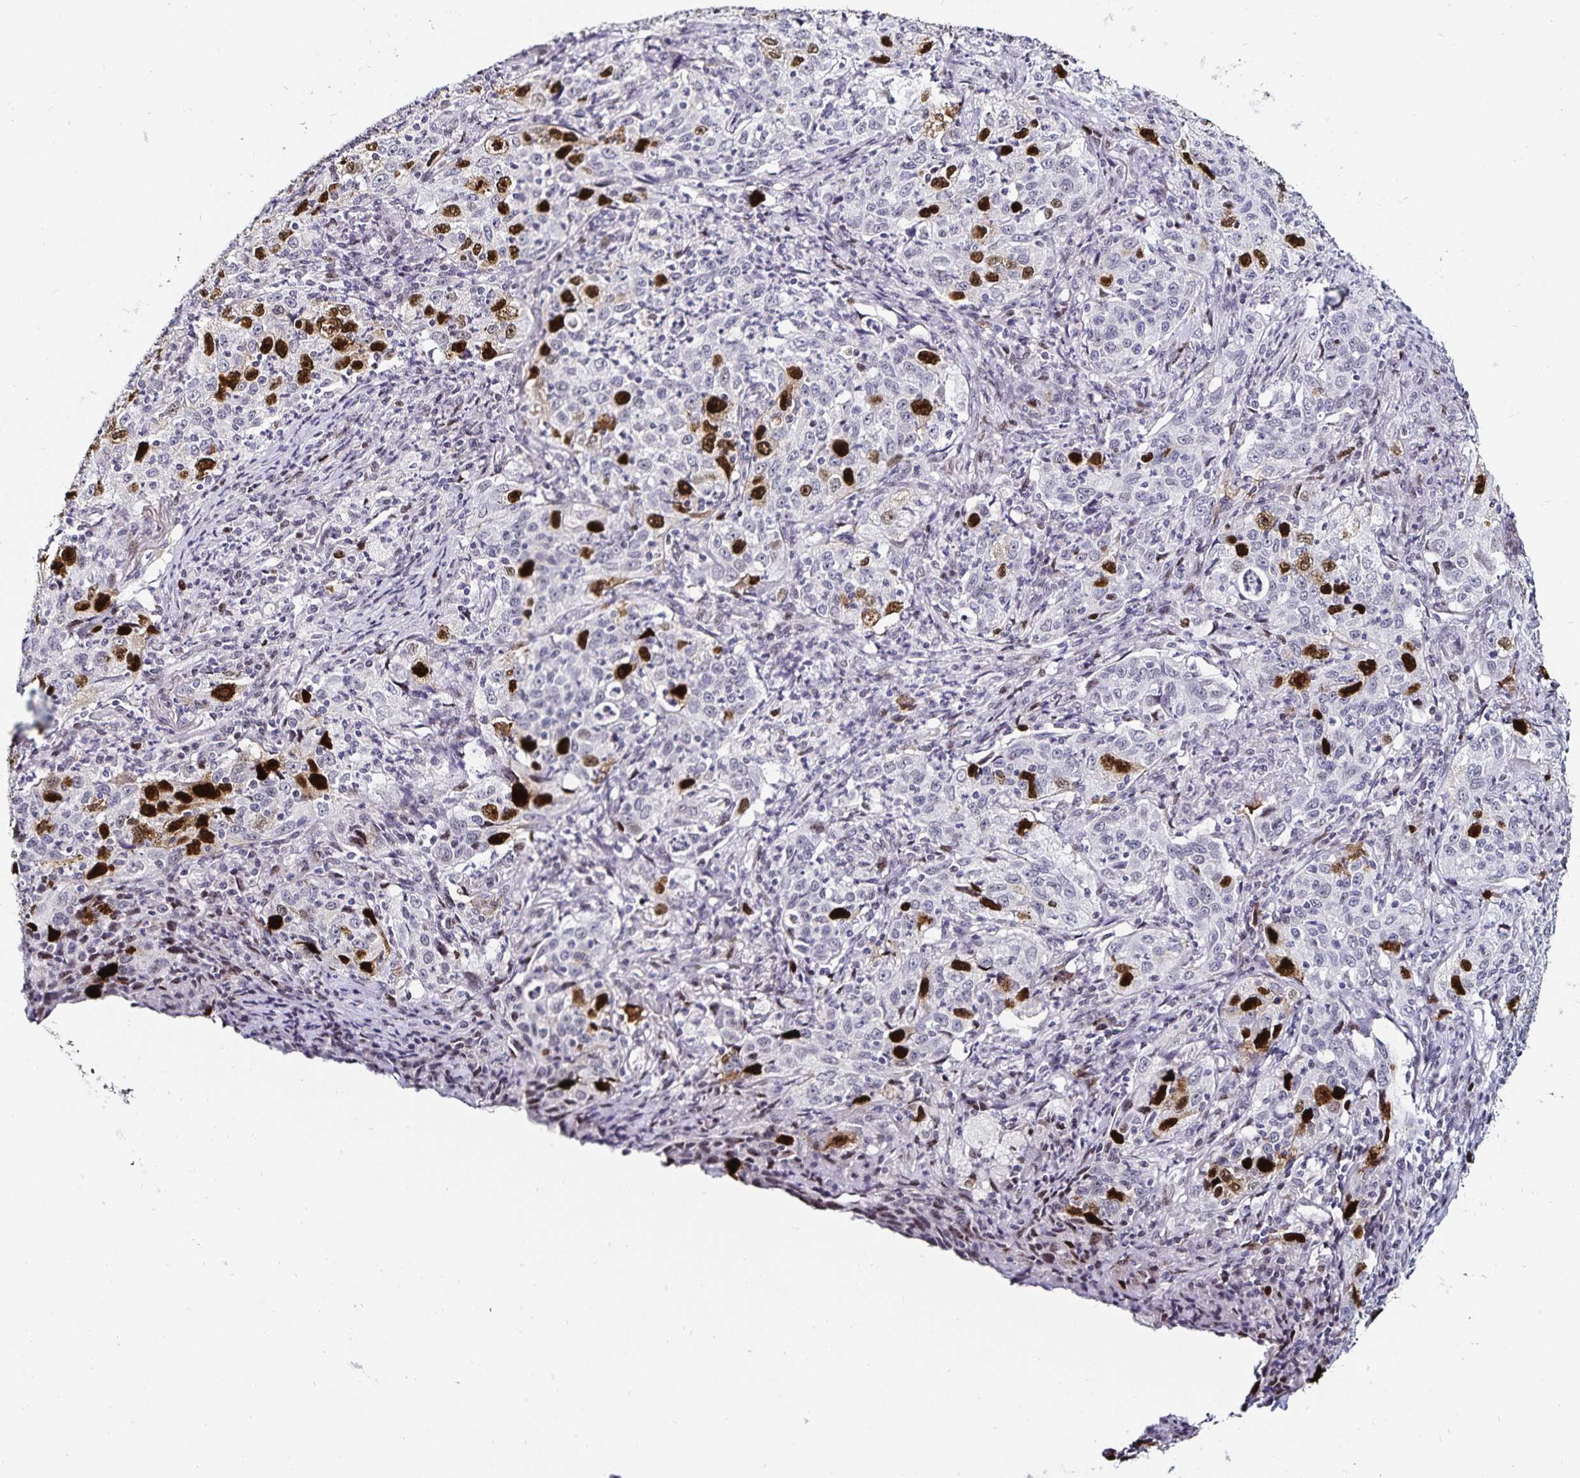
{"staining": {"intensity": "strong", "quantity": "<25%", "location": "nuclear"}, "tissue": "lung cancer", "cell_type": "Tumor cells", "image_type": "cancer", "snomed": [{"axis": "morphology", "description": "Squamous cell carcinoma, NOS"}, {"axis": "topography", "description": "Lung"}], "caption": "Protein expression by IHC exhibits strong nuclear positivity in about <25% of tumor cells in squamous cell carcinoma (lung). (DAB IHC, brown staining for protein, blue staining for nuclei).", "gene": "ANLN", "patient": {"sex": "male", "age": 71}}